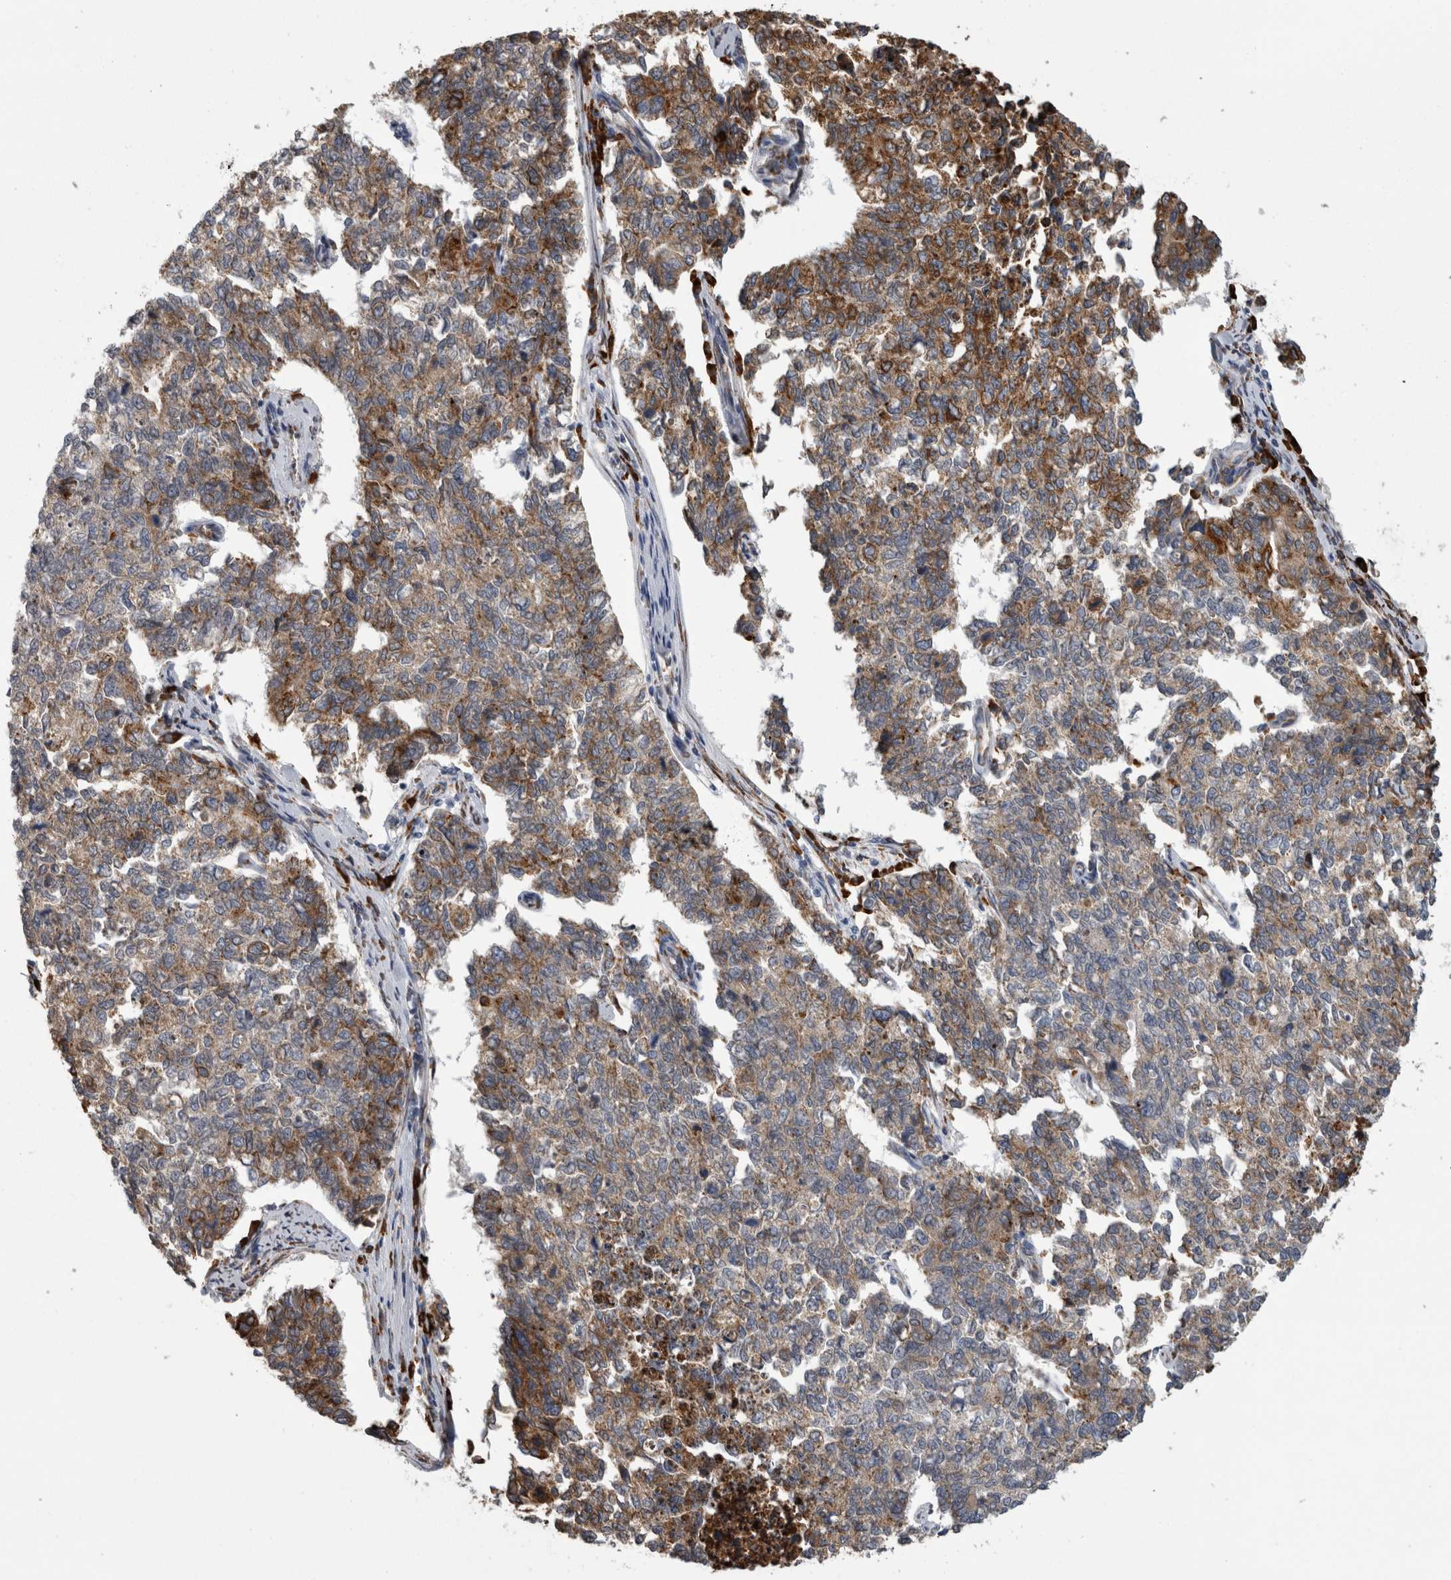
{"staining": {"intensity": "strong", "quantity": "25%-75%", "location": "cytoplasmic/membranous"}, "tissue": "cervical cancer", "cell_type": "Tumor cells", "image_type": "cancer", "snomed": [{"axis": "morphology", "description": "Squamous cell carcinoma, NOS"}, {"axis": "topography", "description": "Cervix"}], "caption": "Squamous cell carcinoma (cervical) stained with DAB (3,3'-diaminobenzidine) immunohistochemistry reveals high levels of strong cytoplasmic/membranous staining in about 25%-75% of tumor cells.", "gene": "FHIP2B", "patient": {"sex": "female", "age": 63}}